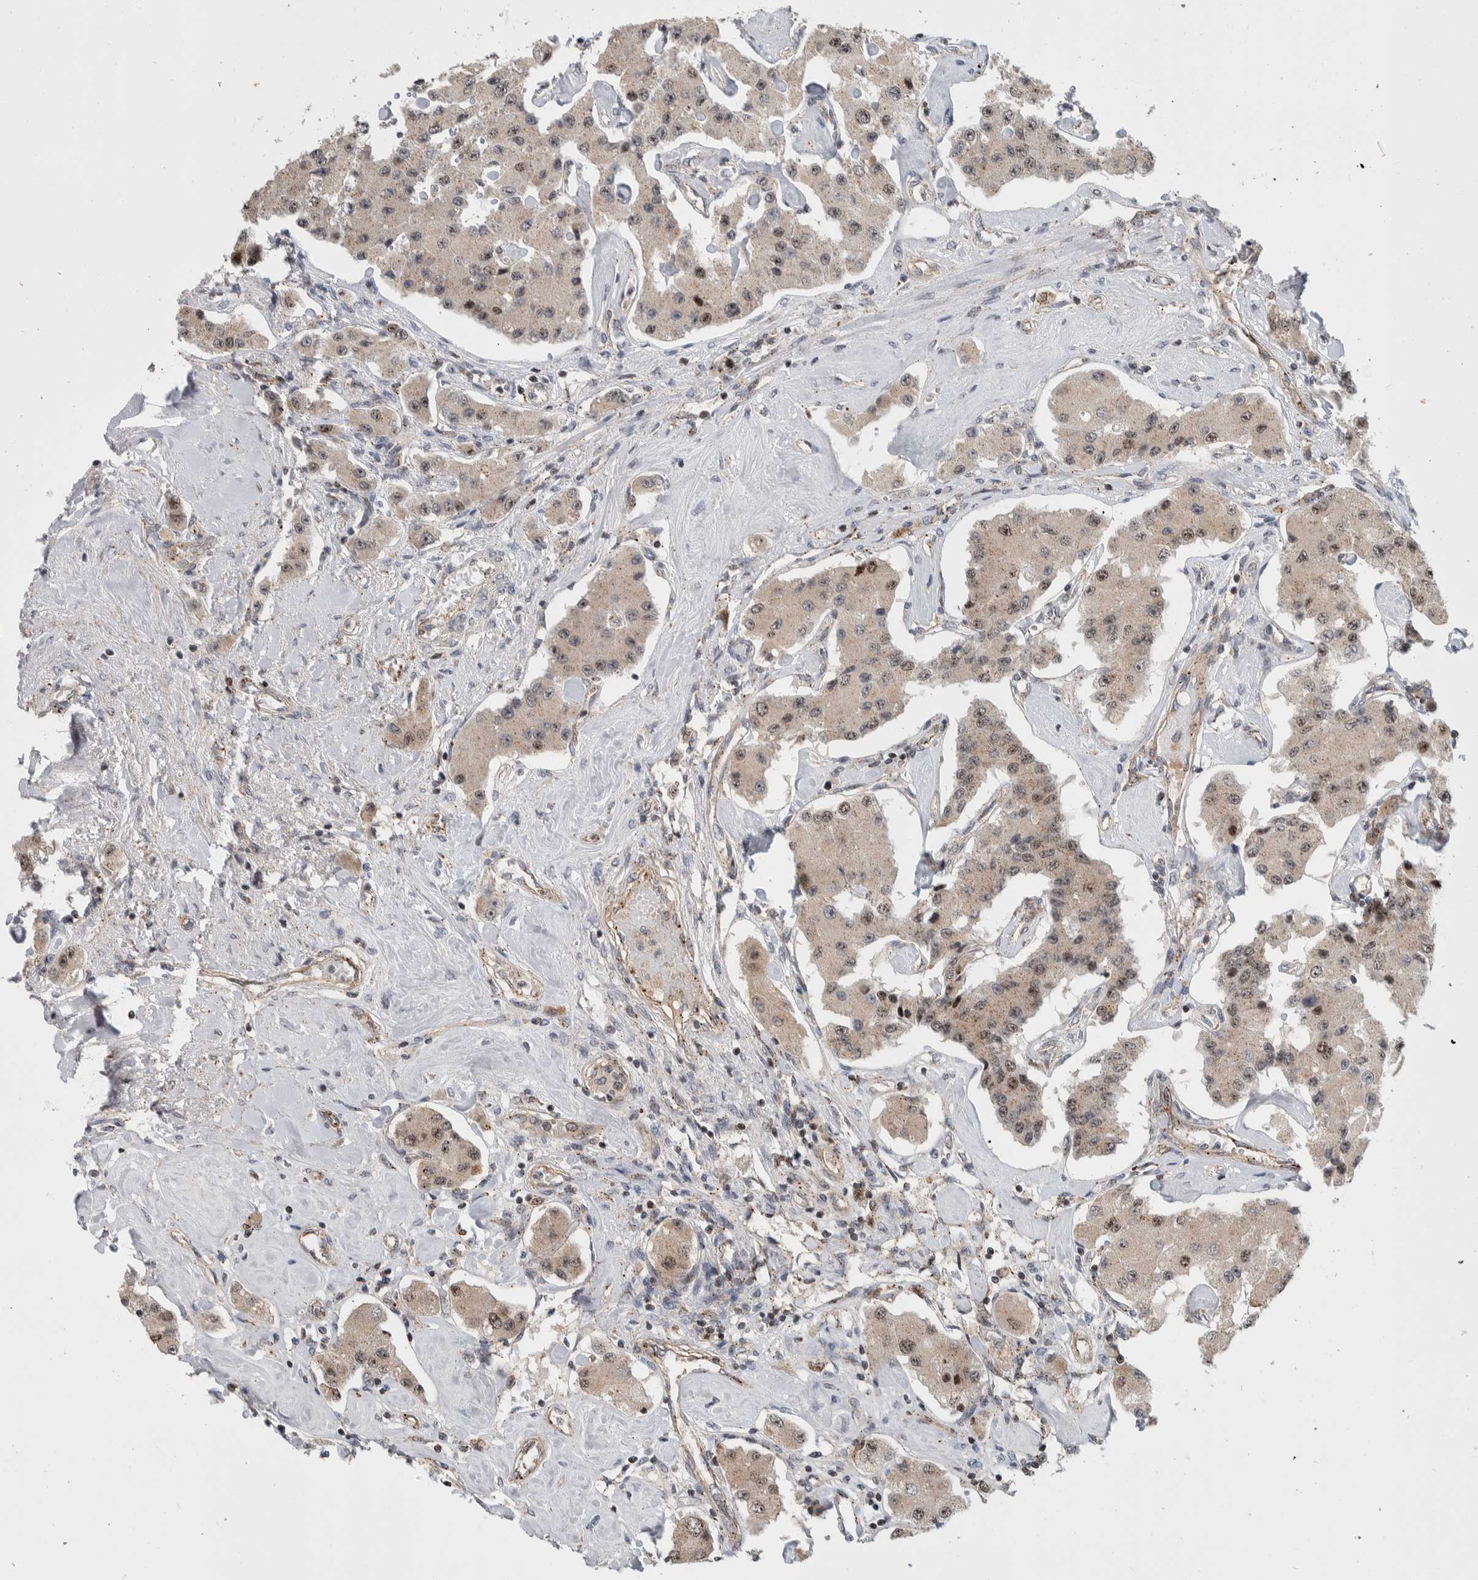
{"staining": {"intensity": "weak", "quantity": ">75%", "location": "cytoplasmic/membranous,nuclear"}, "tissue": "carcinoid", "cell_type": "Tumor cells", "image_type": "cancer", "snomed": [{"axis": "morphology", "description": "Carcinoid, malignant, NOS"}, {"axis": "topography", "description": "Pancreas"}], "caption": "The histopathology image displays staining of malignant carcinoid, revealing weak cytoplasmic/membranous and nuclear protein expression (brown color) within tumor cells.", "gene": "MSL1", "patient": {"sex": "male", "age": 41}}